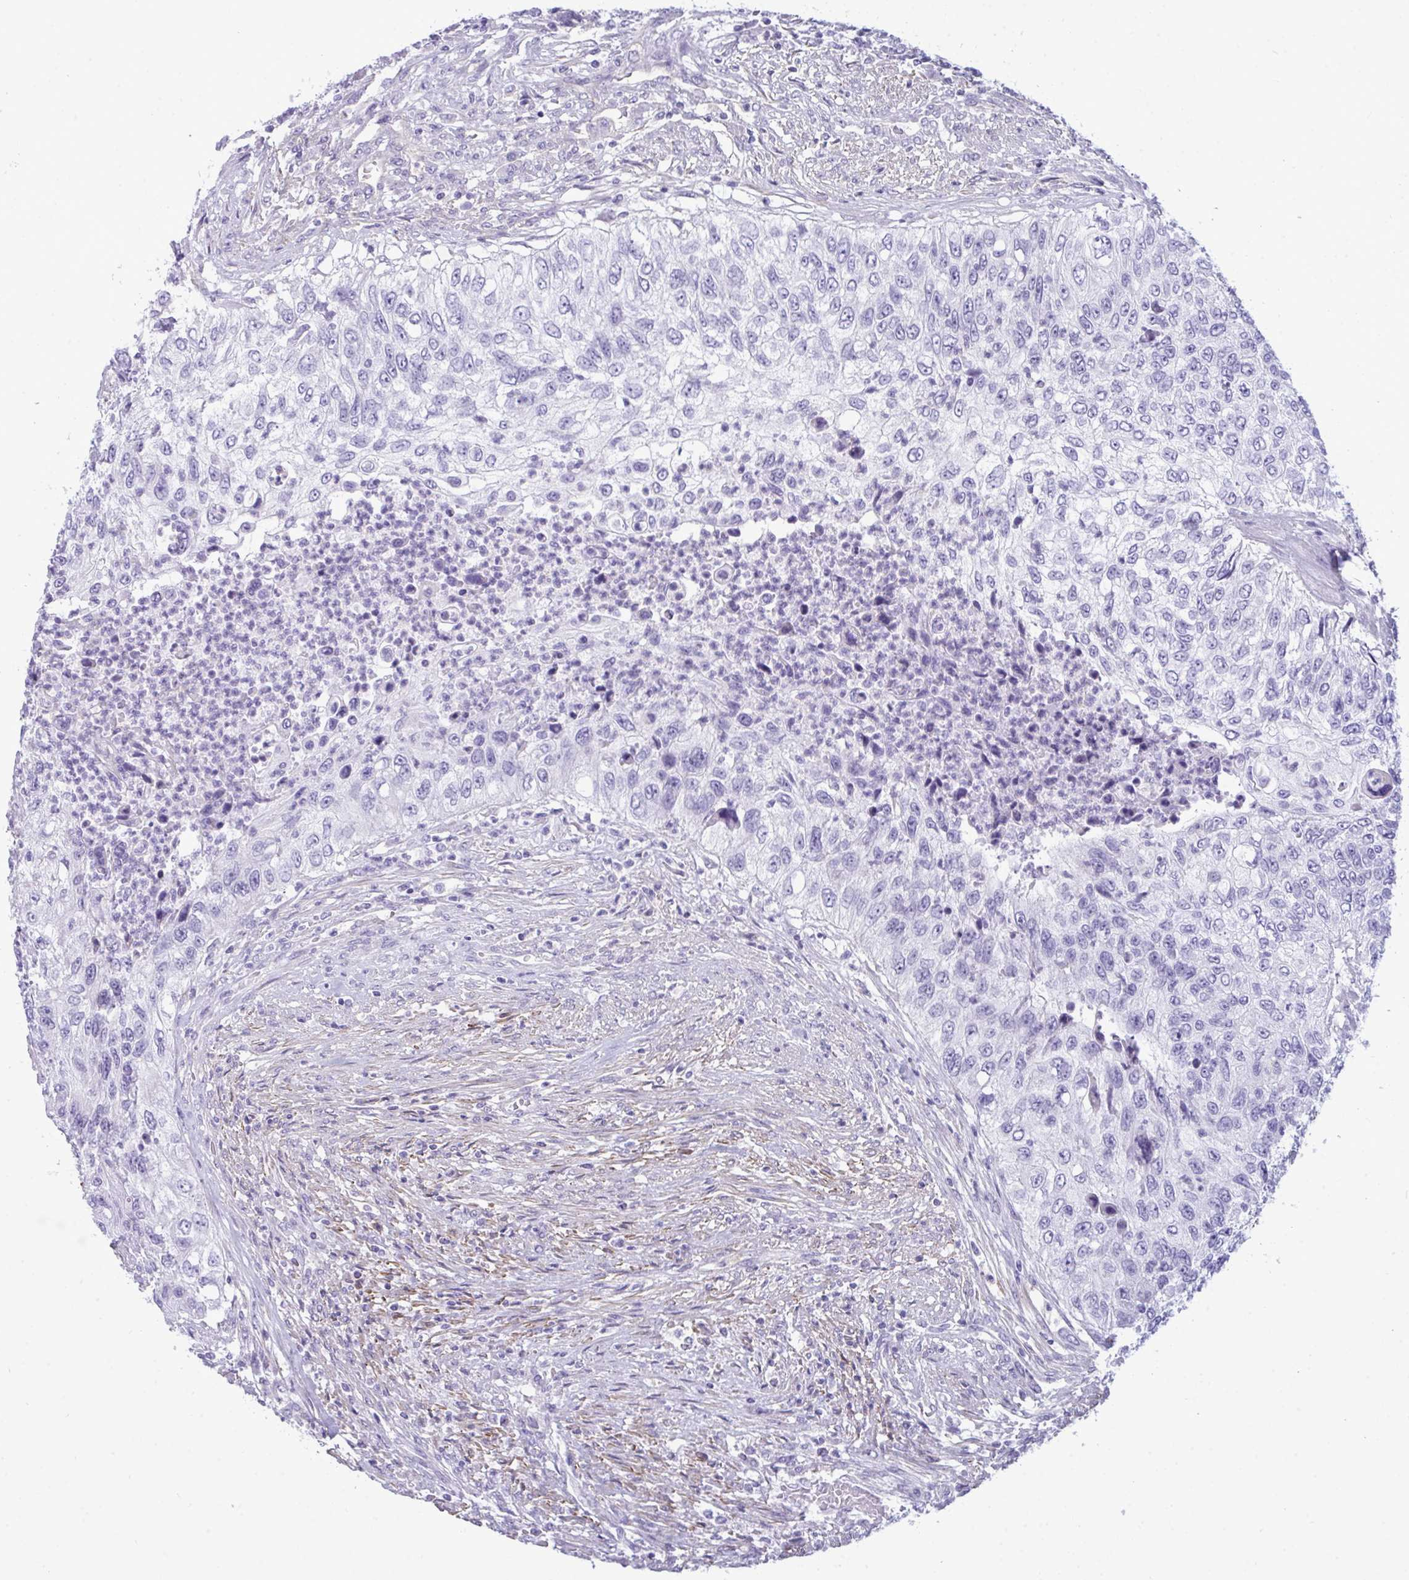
{"staining": {"intensity": "negative", "quantity": "none", "location": "none"}, "tissue": "urothelial cancer", "cell_type": "Tumor cells", "image_type": "cancer", "snomed": [{"axis": "morphology", "description": "Urothelial carcinoma, High grade"}, {"axis": "topography", "description": "Urinary bladder"}], "caption": "High power microscopy image of an immunohistochemistry (IHC) histopathology image of high-grade urothelial carcinoma, revealing no significant positivity in tumor cells. (IHC, brightfield microscopy, high magnification).", "gene": "MYH10", "patient": {"sex": "female", "age": 60}}